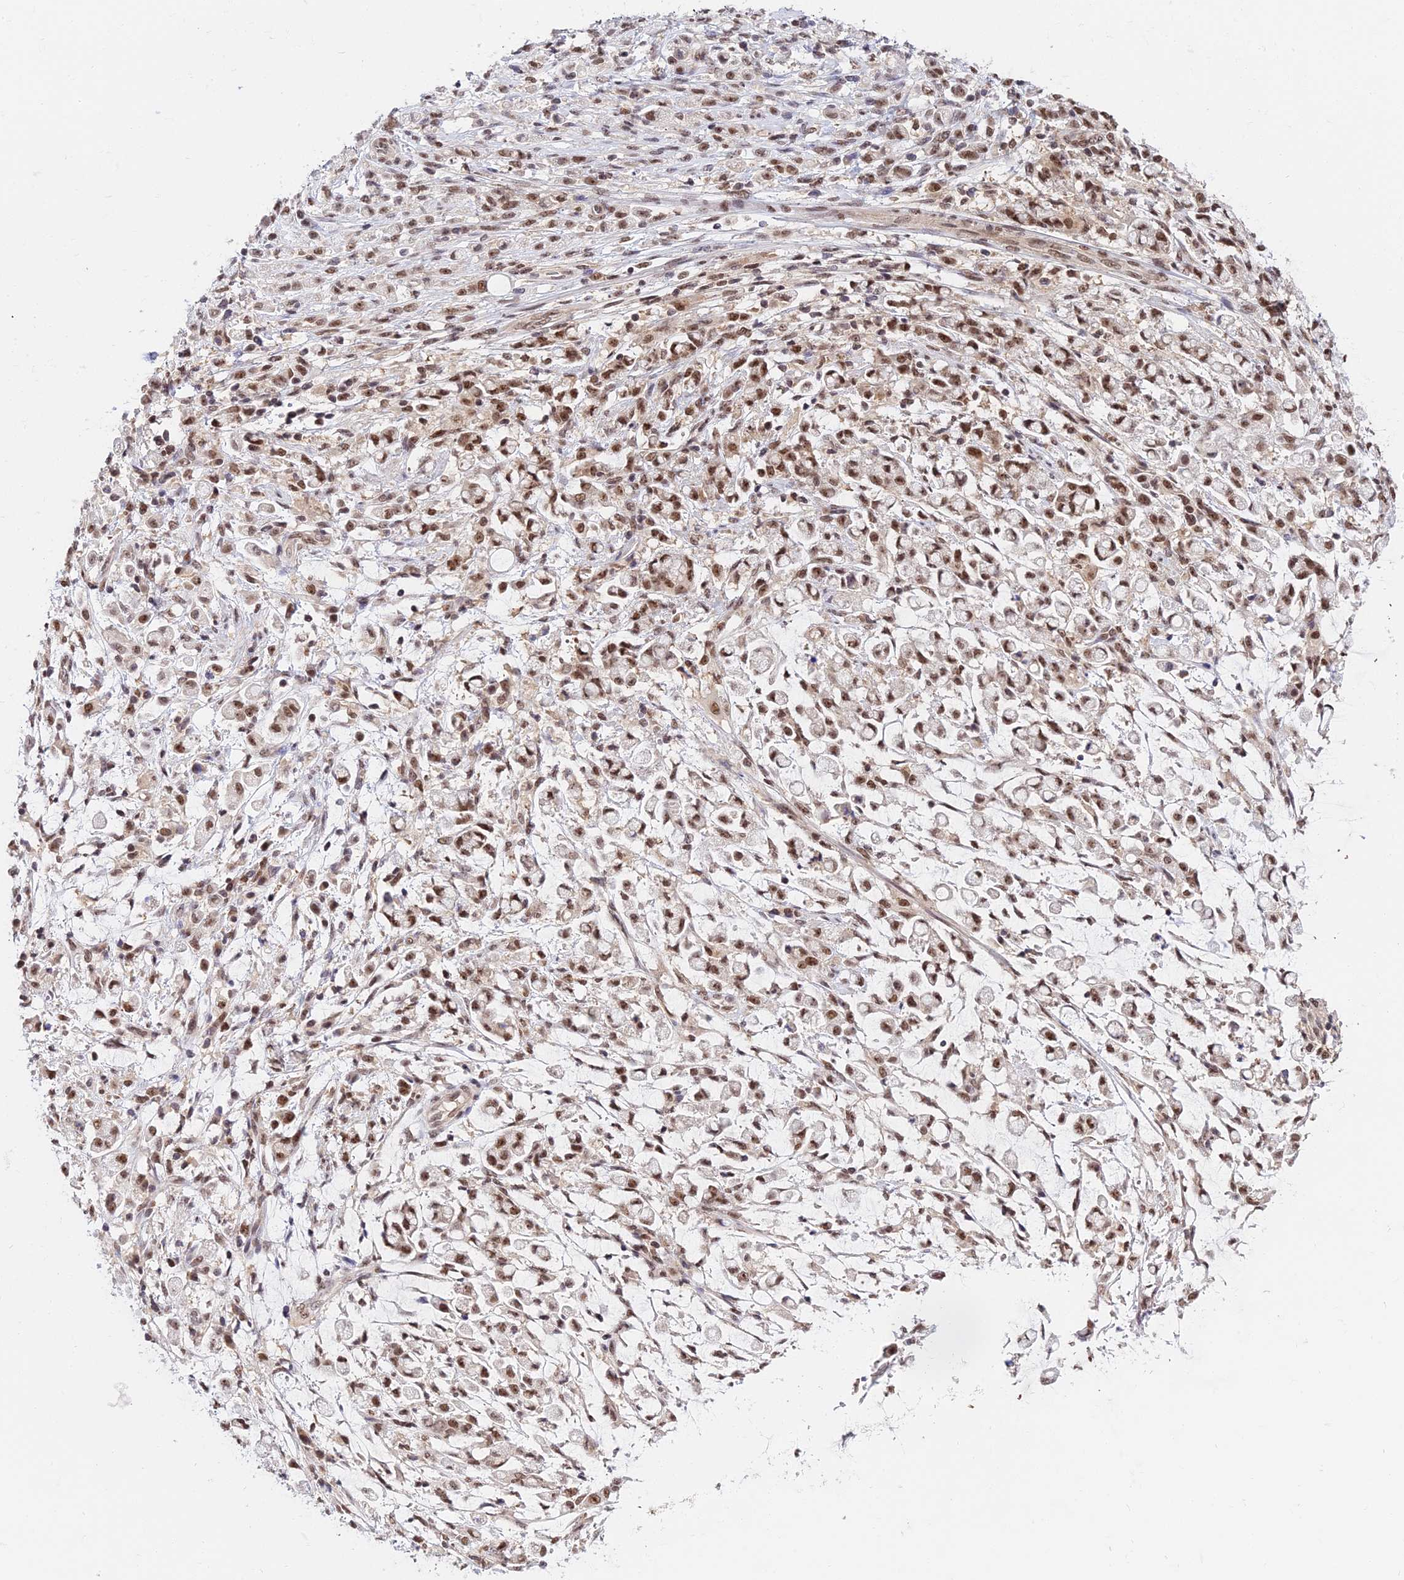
{"staining": {"intensity": "moderate", "quantity": ">75%", "location": "nuclear"}, "tissue": "stomach cancer", "cell_type": "Tumor cells", "image_type": "cancer", "snomed": [{"axis": "morphology", "description": "Adenocarcinoma, NOS"}, {"axis": "topography", "description": "Stomach"}], "caption": "Immunohistochemical staining of human adenocarcinoma (stomach) displays medium levels of moderate nuclear protein expression in approximately >75% of tumor cells.", "gene": "EXOSC3", "patient": {"sex": "female", "age": 60}}